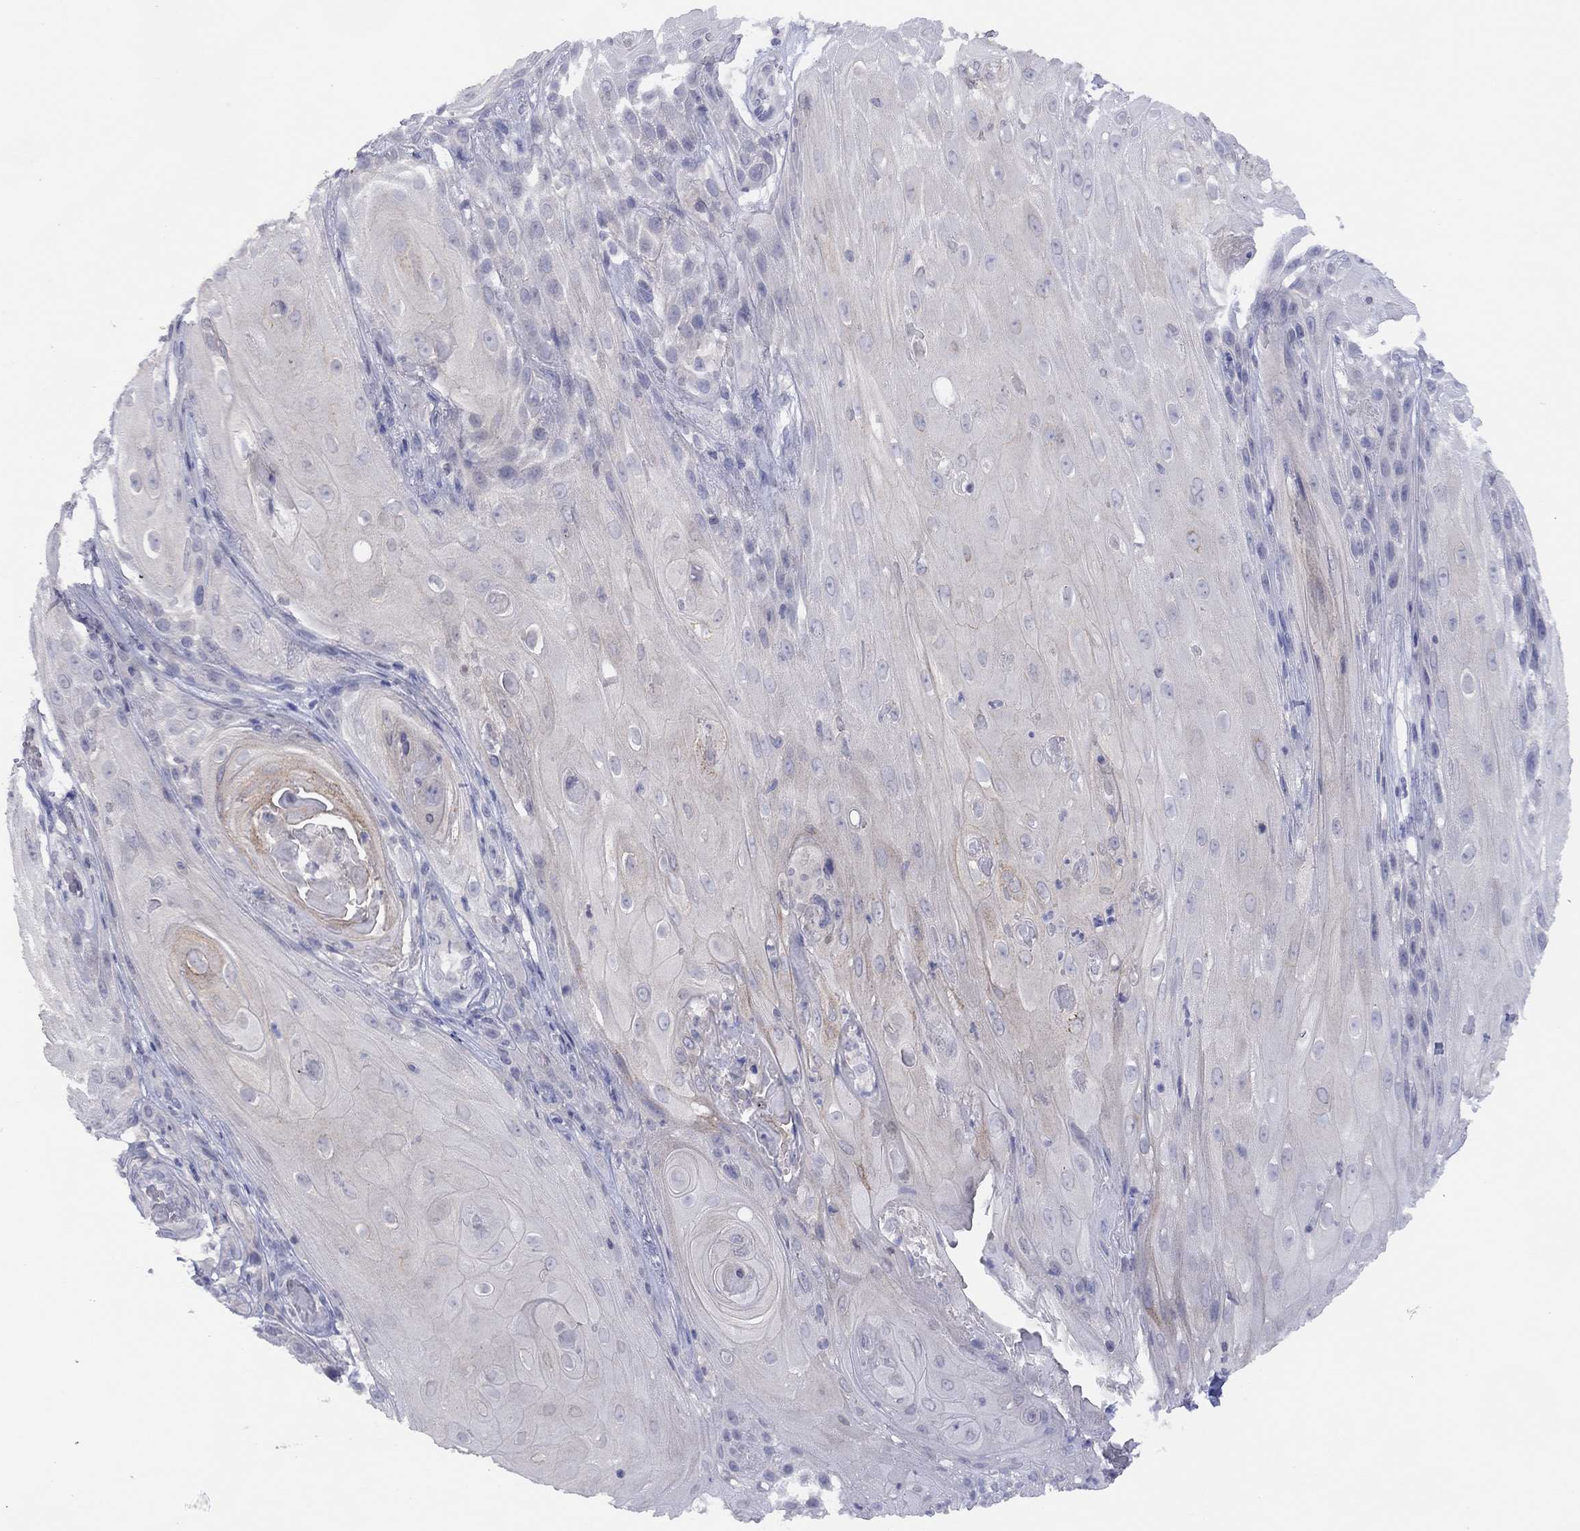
{"staining": {"intensity": "negative", "quantity": "none", "location": "none"}, "tissue": "skin cancer", "cell_type": "Tumor cells", "image_type": "cancer", "snomed": [{"axis": "morphology", "description": "Squamous cell carcinoma, NOS"}, {"axis": "topography", "description": "Skin"}], "caption": "Squamous cell carcinoma (skin) was stained to show a protein in brown. There is no significant staining in tumor cells. (Stains: DAB (3,3'-diaminobenzidine) immunohistochemistry (IHC) with hematoxylin counter stain, Microscopy: brightfield microscopy at high magnification).", "gene": "CYP2B6", "patient": {"sex": "male", "age": 62}}